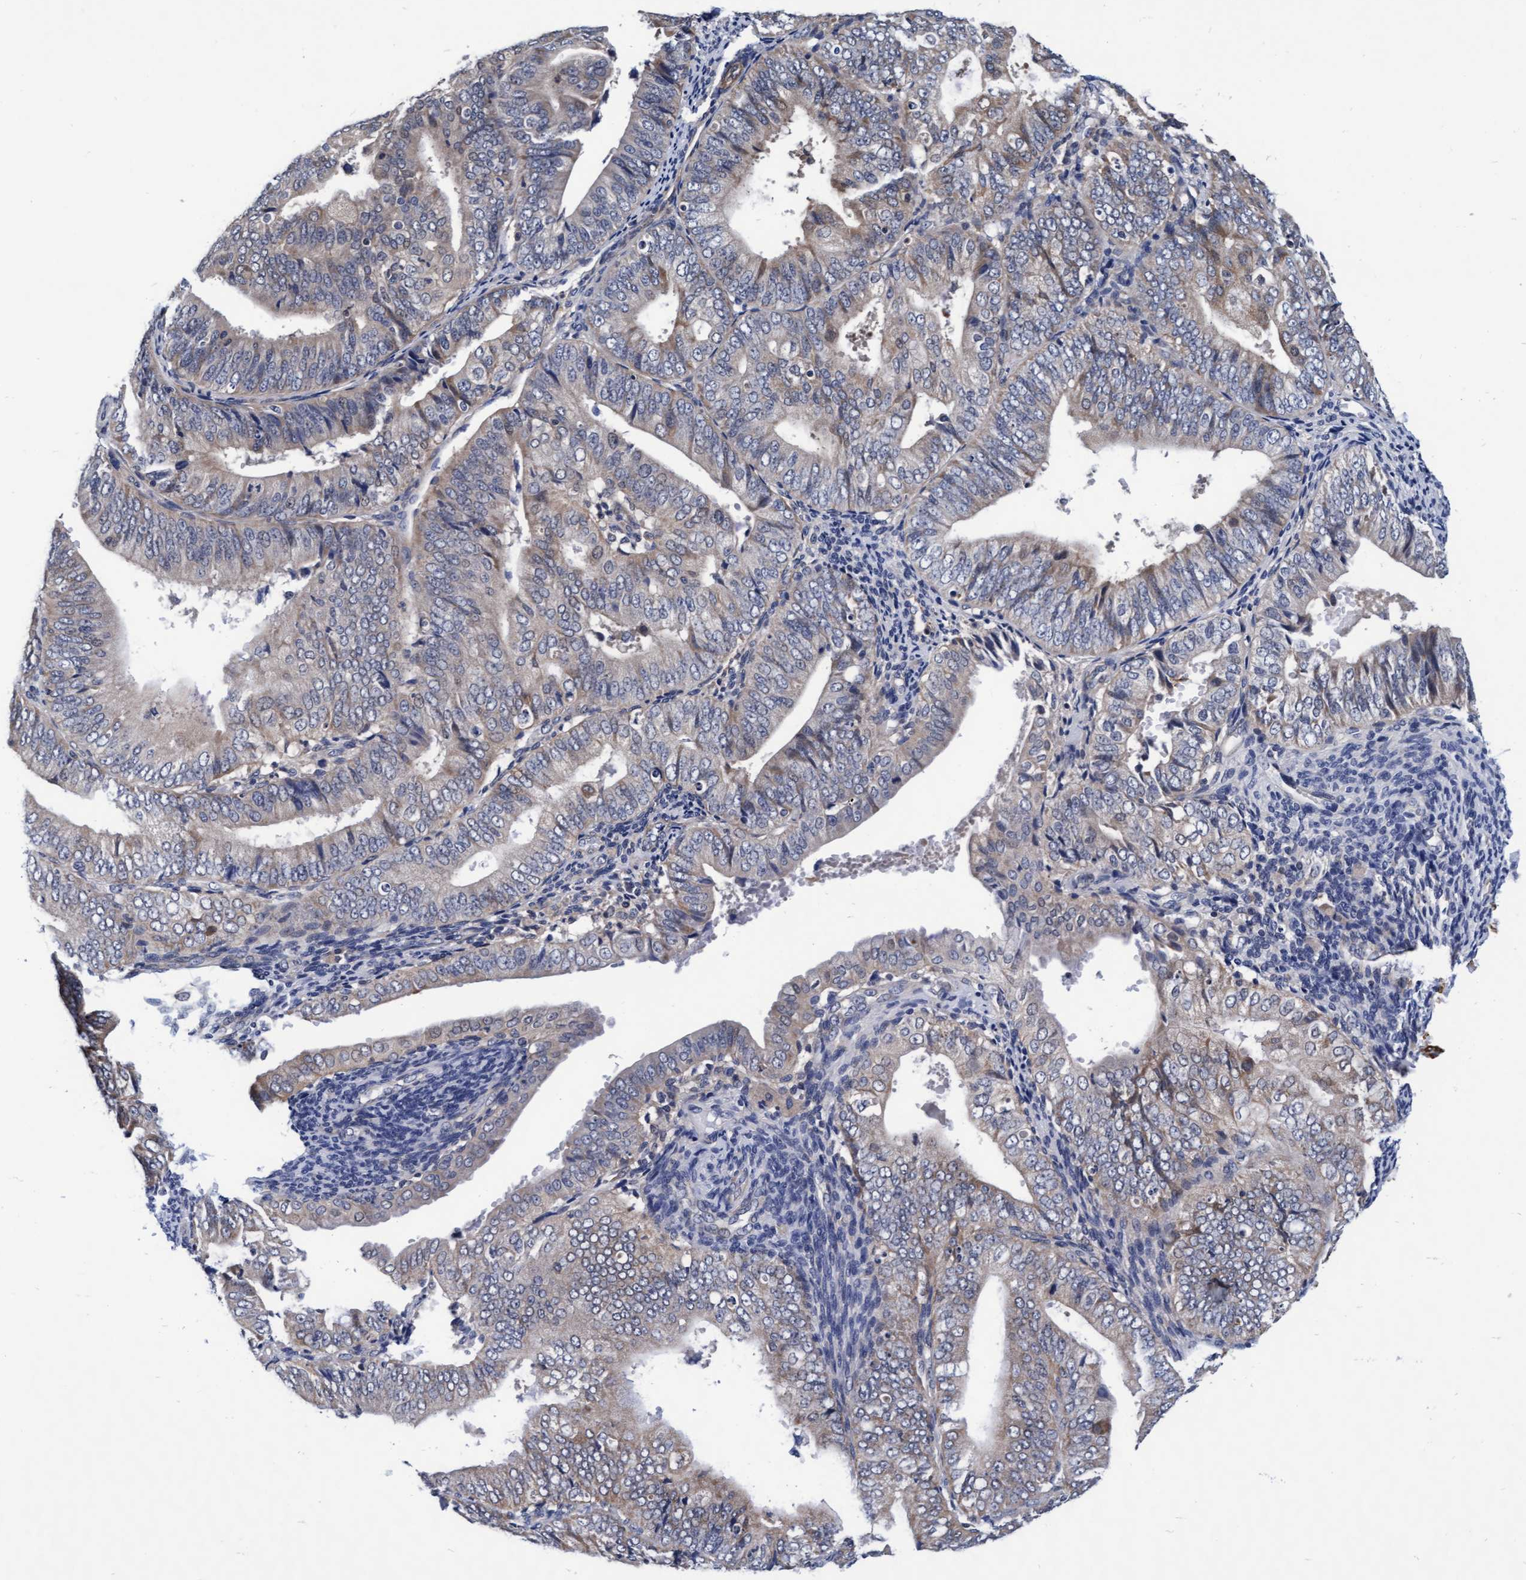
{"staining": {"intensity": "moderate", "quantity": "25%-75%", "location": "cytoplasmic/membranous"}, "tissue": "endometrial cancer", "cell_type": "Tumor cells", "image_type": "cancer", "snomed": [{"axis": "morphology", "description": "Adenocarcinoma, NOS"}, {"axis": "topography", "description": "Endometrium"}], "caption": "Human adenocarcinoma (endometrial) stained with a brown dye exhibits moderate cytoplasmic/membranous positive staining in approximately 25%-75% of tumor cells.", "gene": "EFCAB13", "patient": {"sex": "female", "age": 63}}